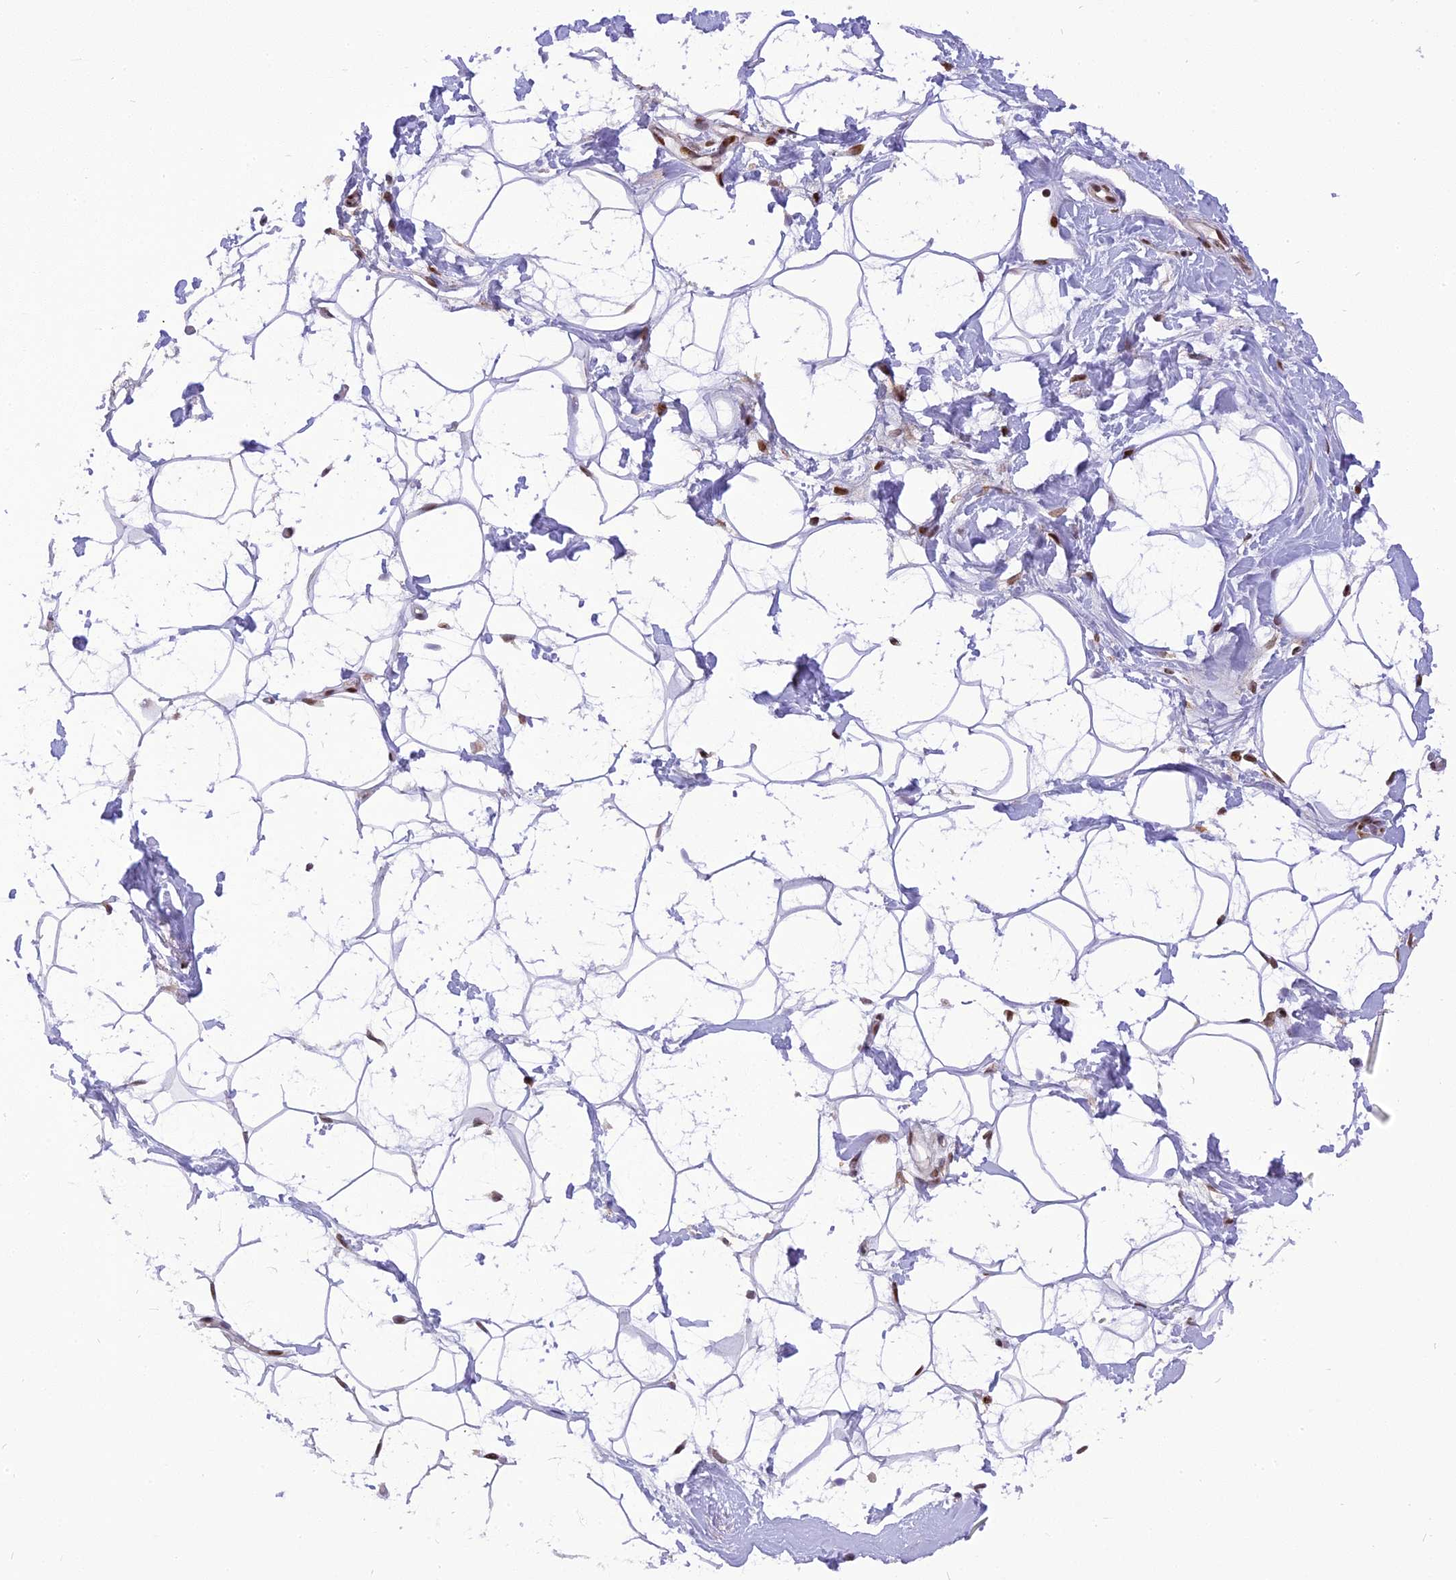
{"staining": {"intensity": "moderate", "quantity": ">75%", "location": "nuclear"}, "tissue": "adipose tissue", "cell_type": "Adipocytes", "image_type": "normal", "snomed": [{"axis": "morphology", "description": "Normal tissue, NOS"}, {"axis": "topography", "description": "Breast"}], "caption": "Immunohistochemistry staining of benign adipose tissue, which demonstrates medium levels of moderate nuclear expression in approximately >75% of adipocytes indicating moderate nuclear protein expression. The staining was performed using DAB (3,3'-diaminobenzidine) (brown) for protein detection and nuclei were counterstained in hematoxylin (blue).", "gene": "RABGGTA", "patient": {"sex": "female", "age": 26}}